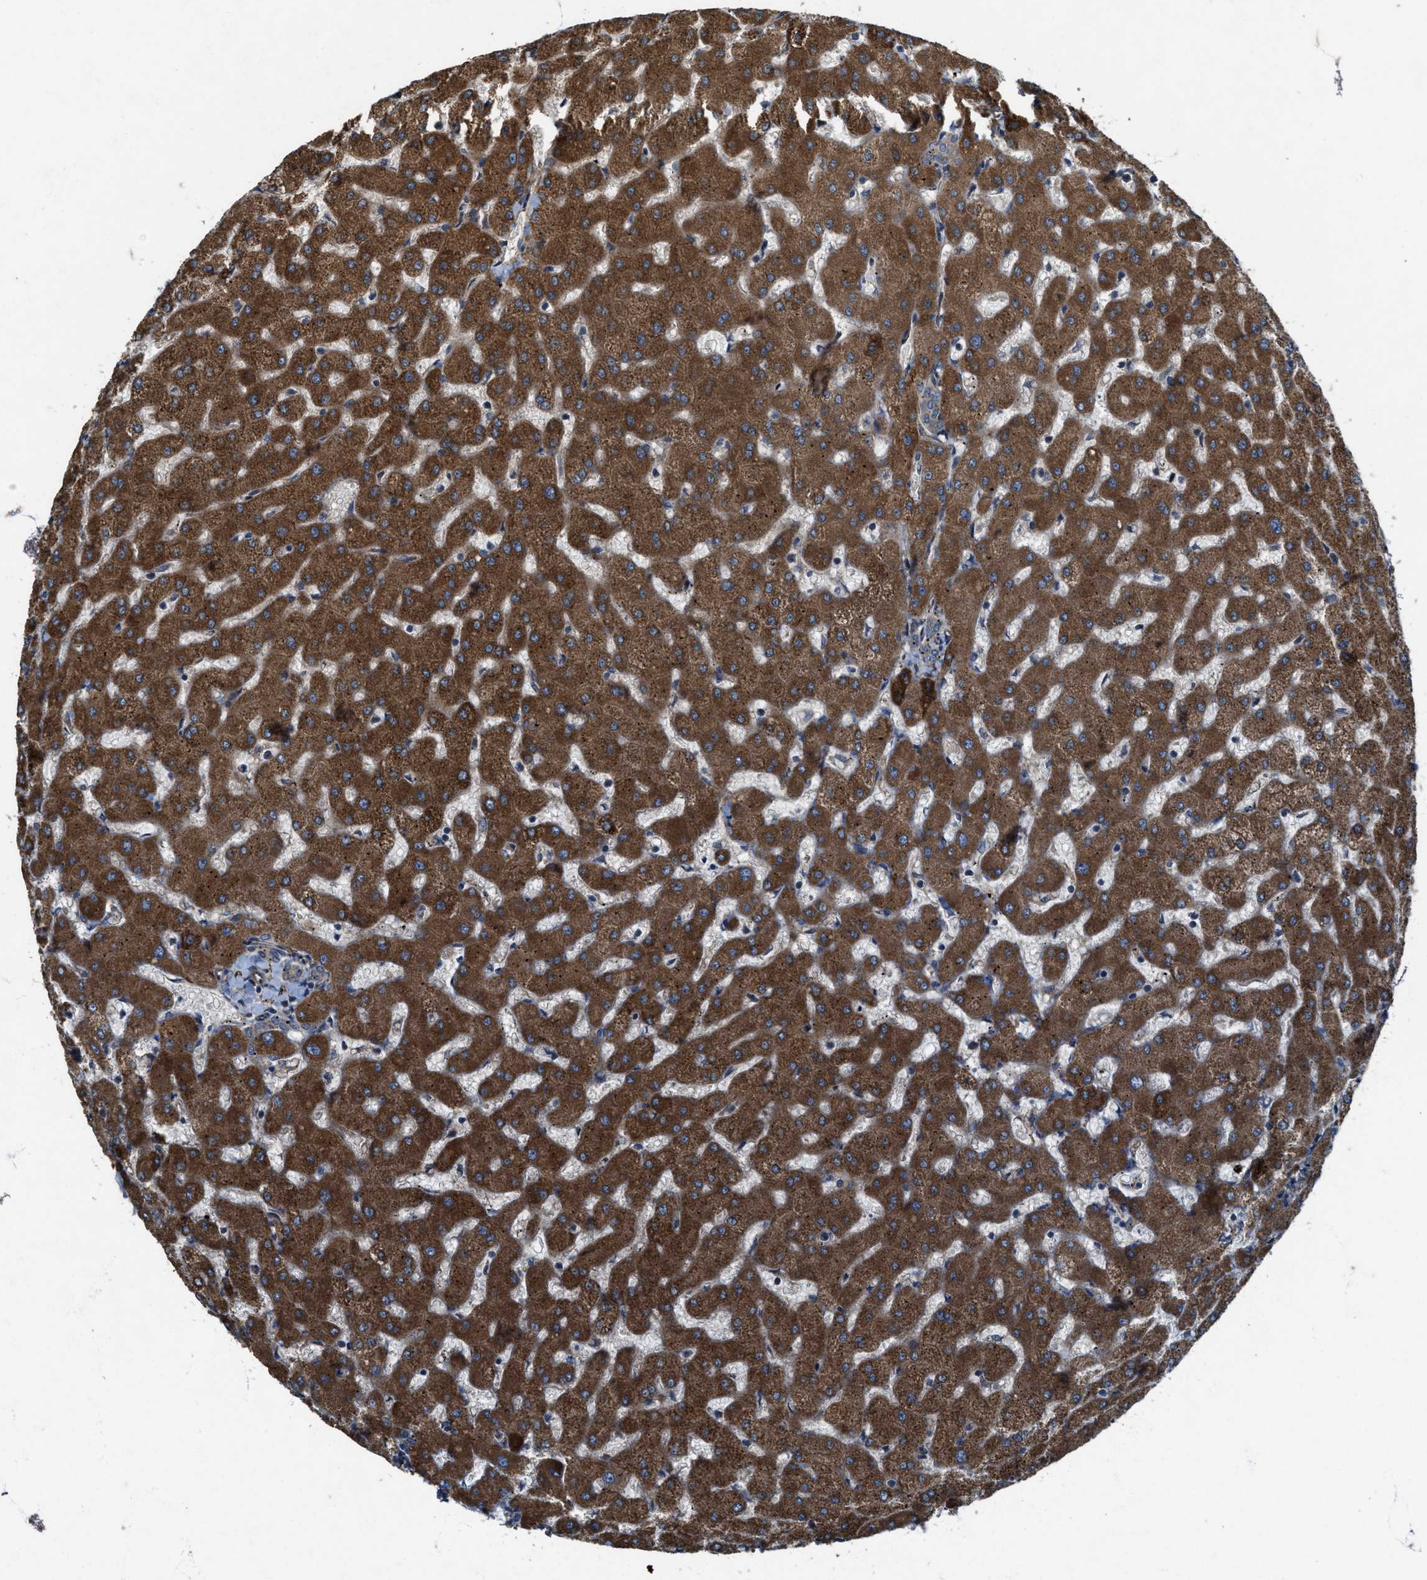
{"staining": {"intensity": "moderate", "quantity": ">75%", "location": "cytoplasmic/membranous"}, "tissue": "liver", "cell_type": "Cholangiocytes", "image_type": "normal", "snomed": [{"axis": "morphology", "description": "Normal tissue, NOS"}, {"axis": "topography", "description": "Liver"}], "caption": "Brown immunohistochemical staining in unremarkable human liver demonstrates moderate cytoplasmic/membranous staining in approximately >75% of cholangiocytes.", "gene": "LRRC72", "patient": {"sex": "female", "age": 63}}